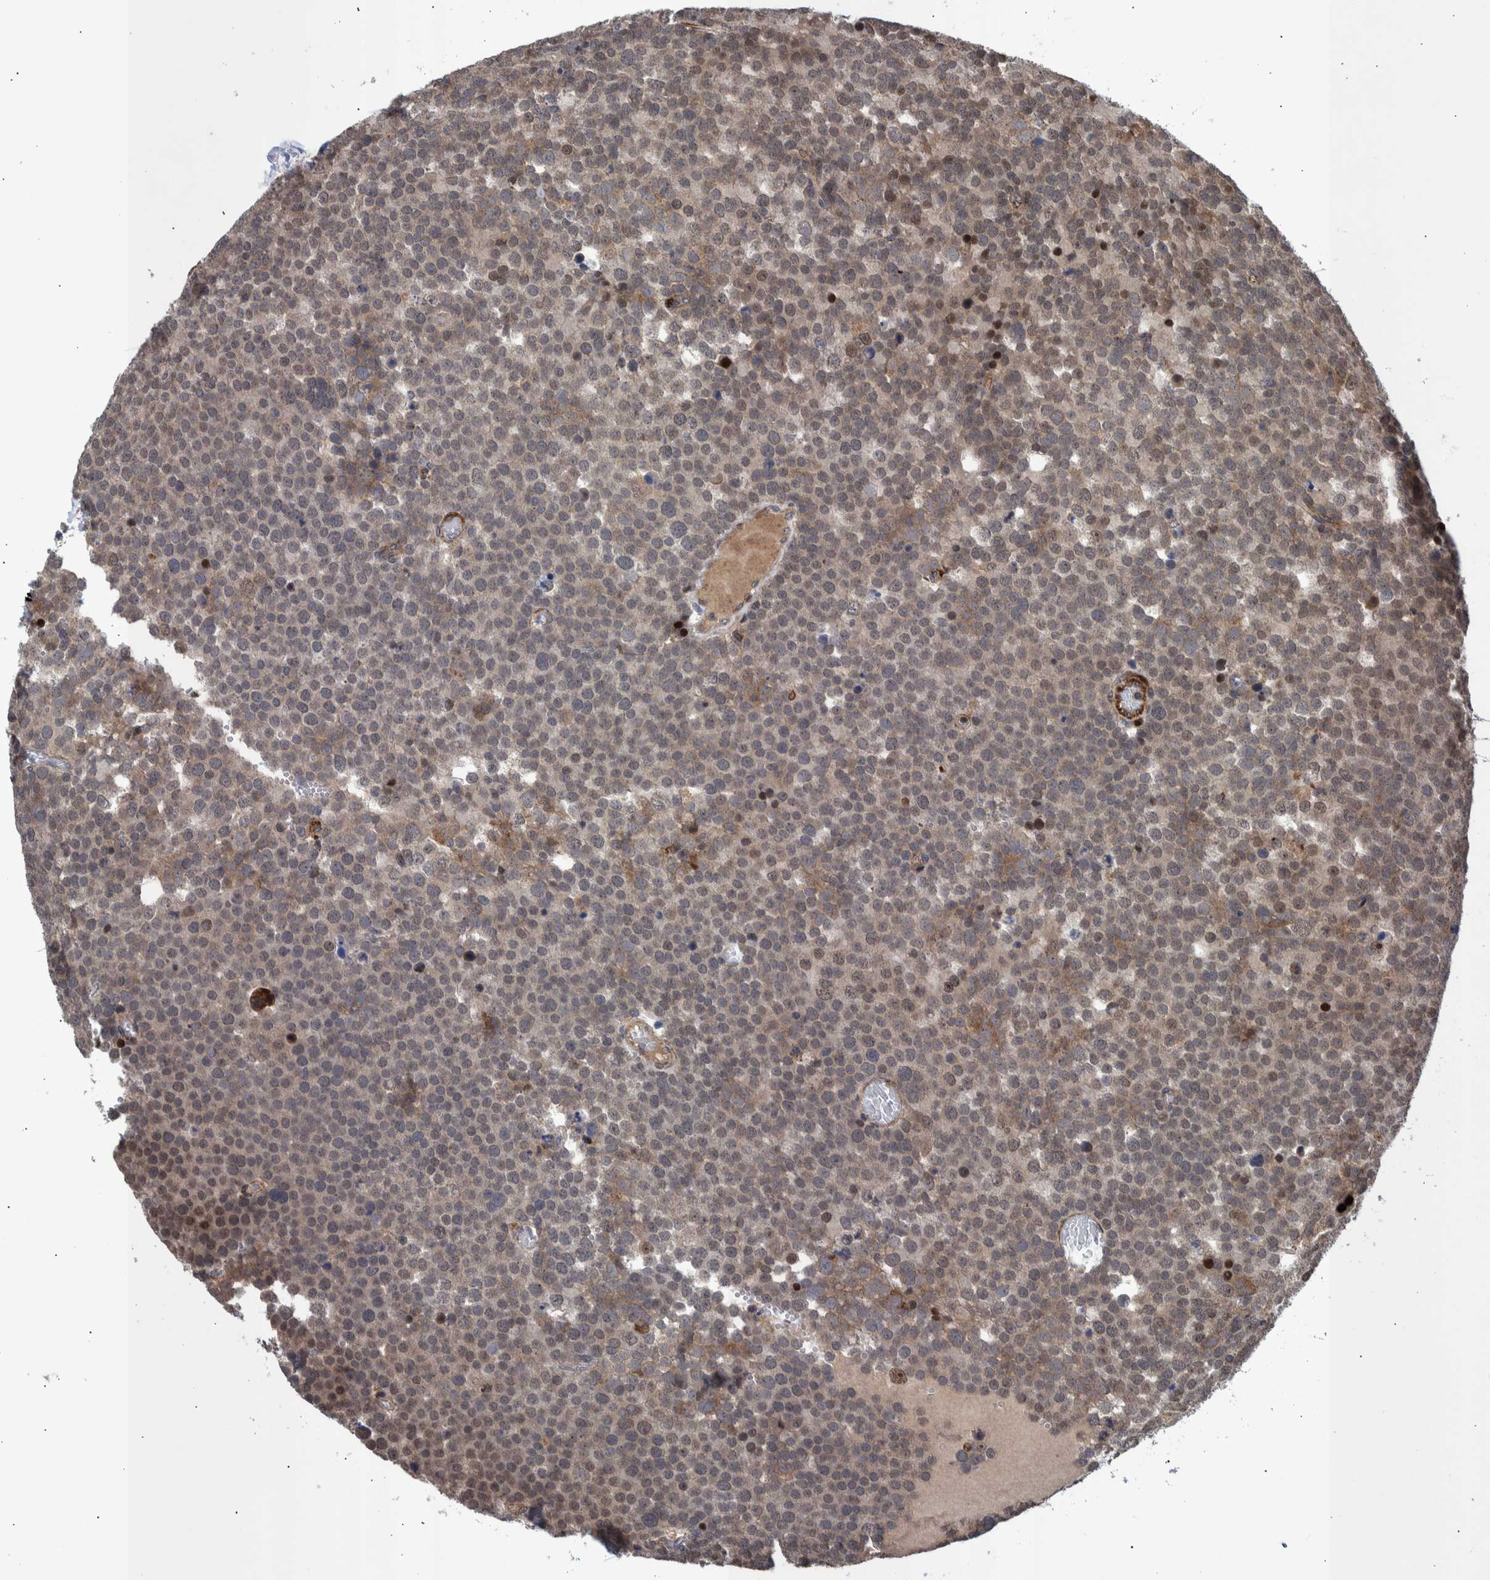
{"staining": {"intensity": "weak", "quantity": ">75%", "location": "cytoplasmic/membranous"}, "tissue": "testis cancer", "cell_type": "Tumor cells", "image_type": "cancer", "snomed": [{"axis": "morphology", "description": "Seminoma, NOS"}, {"axis": "topography", "description": "Testis"}], "caption": "Testis cancer stained for a protein (brown) shows weak cytoplasmic/membranous positive positivity in about >75% of tumor cells.", "gene": "SHISA6", "patient": {"sex": "male", "age": 71}}